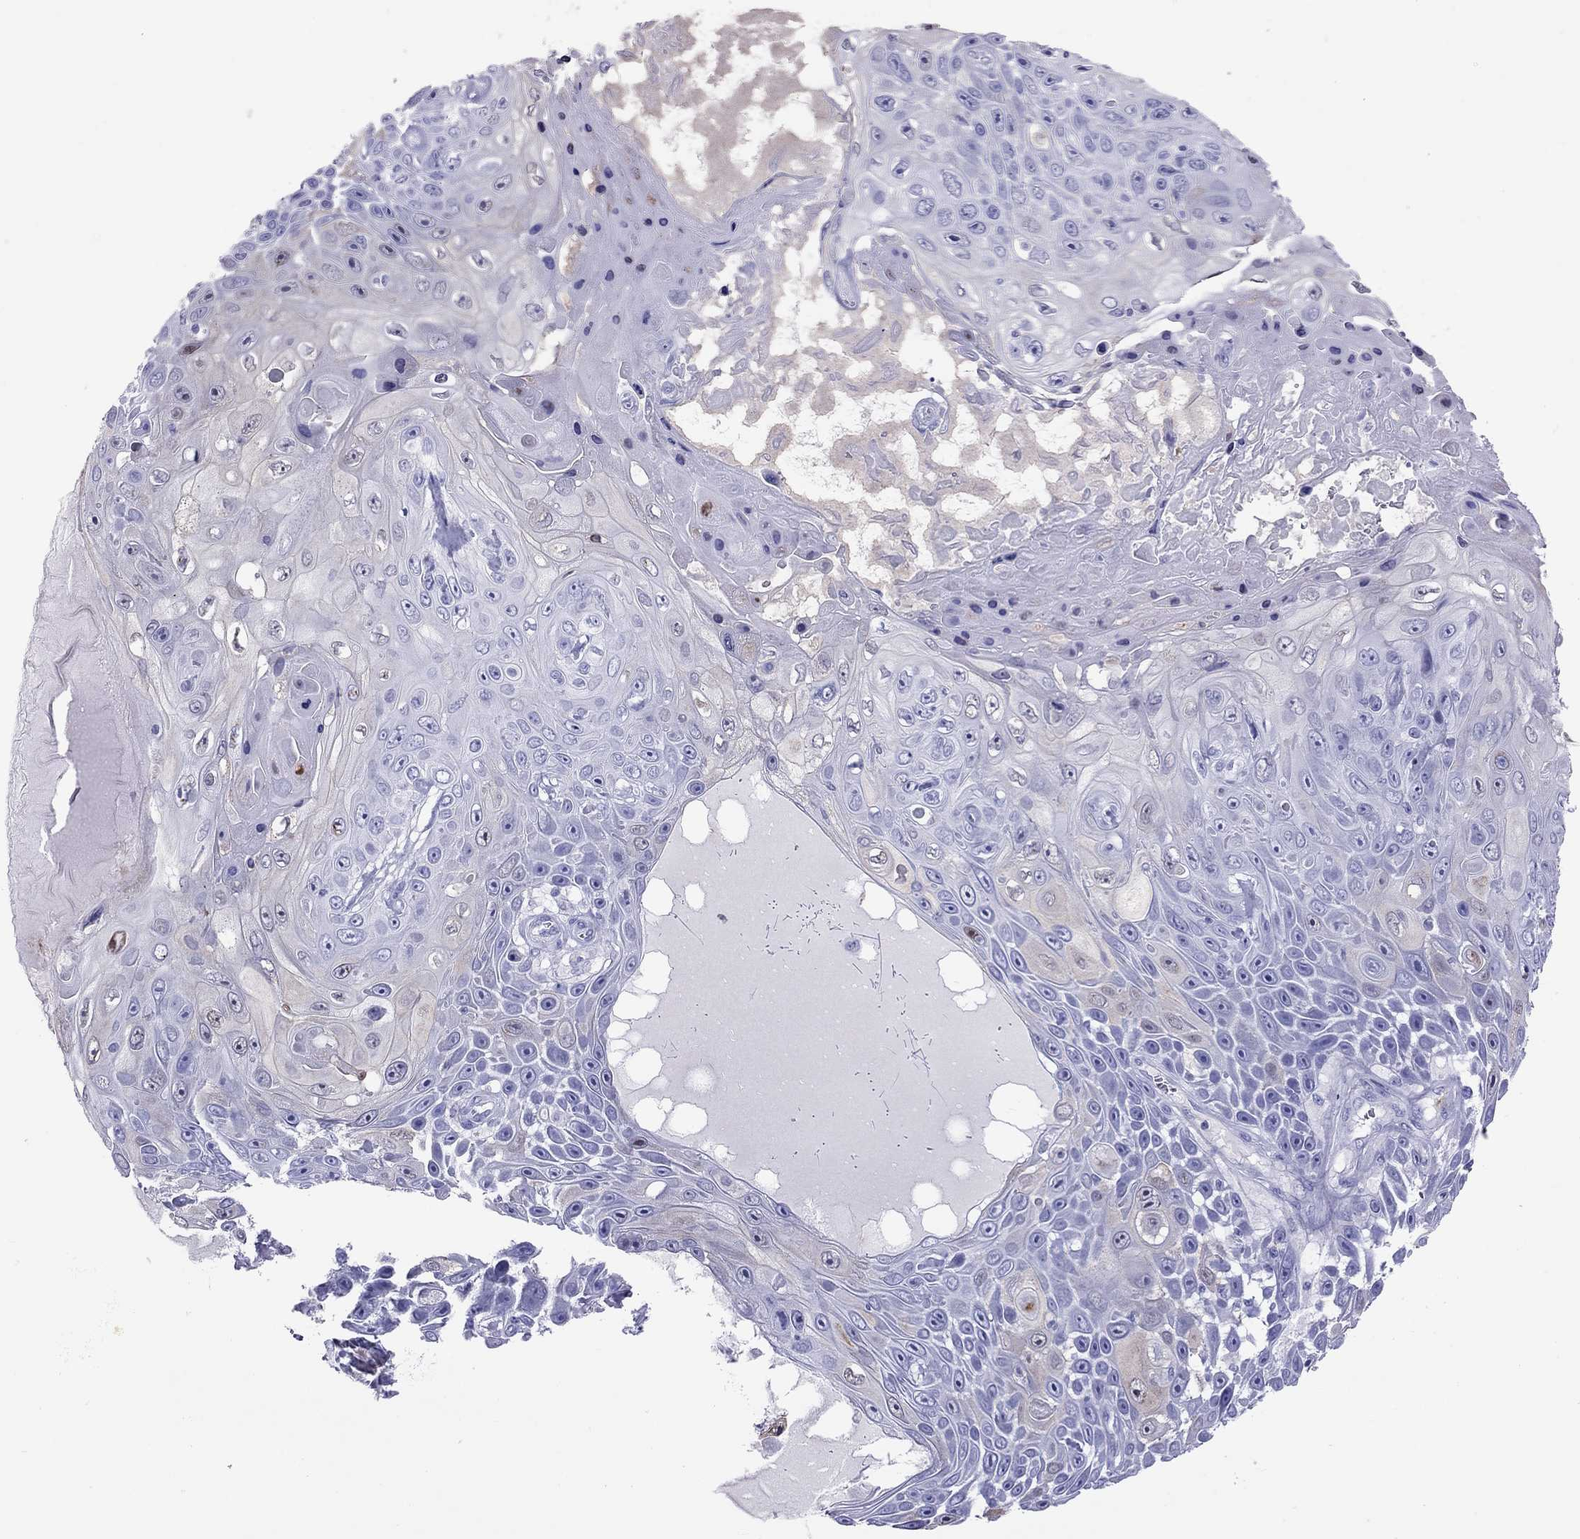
{"staining": {"intensity": "negative", "quantity": "none", "location": "none"}, "tissue": "skin cancer", "cell_type": "Tumor cells", "image_type": "cancer", "snomed": [{"axis": "morphology", "description": "Squamous cell carcinoma, NOS"}, {"axis": "topography", "description": "Skin"}], "caption": "Immunohistochemical staining of skin cancer displays no significant positivity in tumor cells.", "gene": "SLAMF1", "patient": {"sex": "male", "age": 82}}